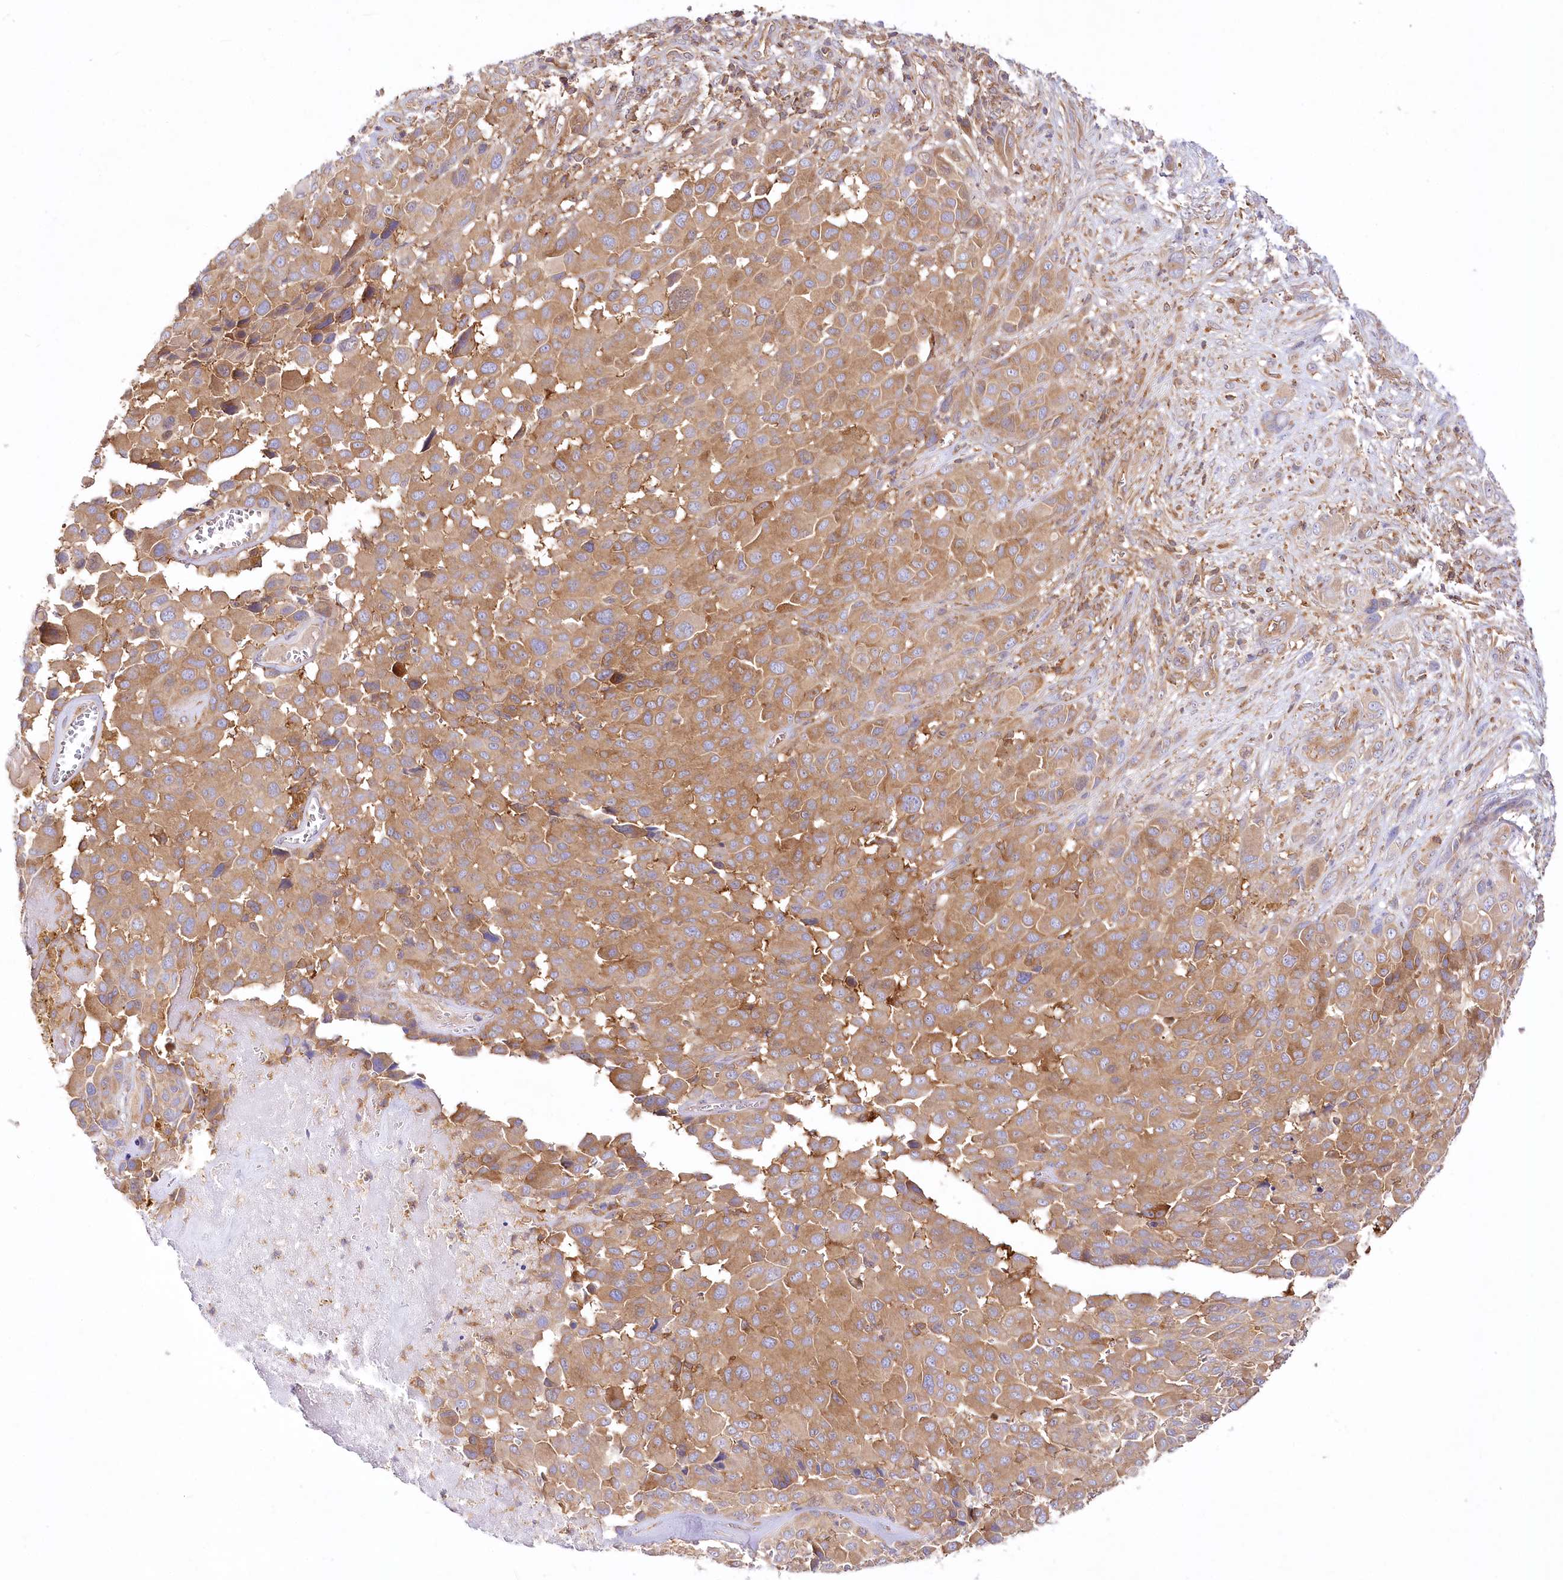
{"staining": {"intensity": "moderate", "quantity": ">75%", "location": "cytoplasmic/membranous"}, "tissue": "melanoma", "cell_type": "Tumor cells", "image_type": "cancer", "snomed": [{"axis": "morphology", "description": "Malignant melanoma, NOS"}, {"axis": "topography", "description": "Skin of trunk"}], "caption": "Human malignant melanoma stained for a protein (brown) exhibits moderate cytoplasmic/membranous positive staining in about >75% of tumor cells.", "gene": "ABRAXAS2", "patient": {"sex": "male", "age": 71}}